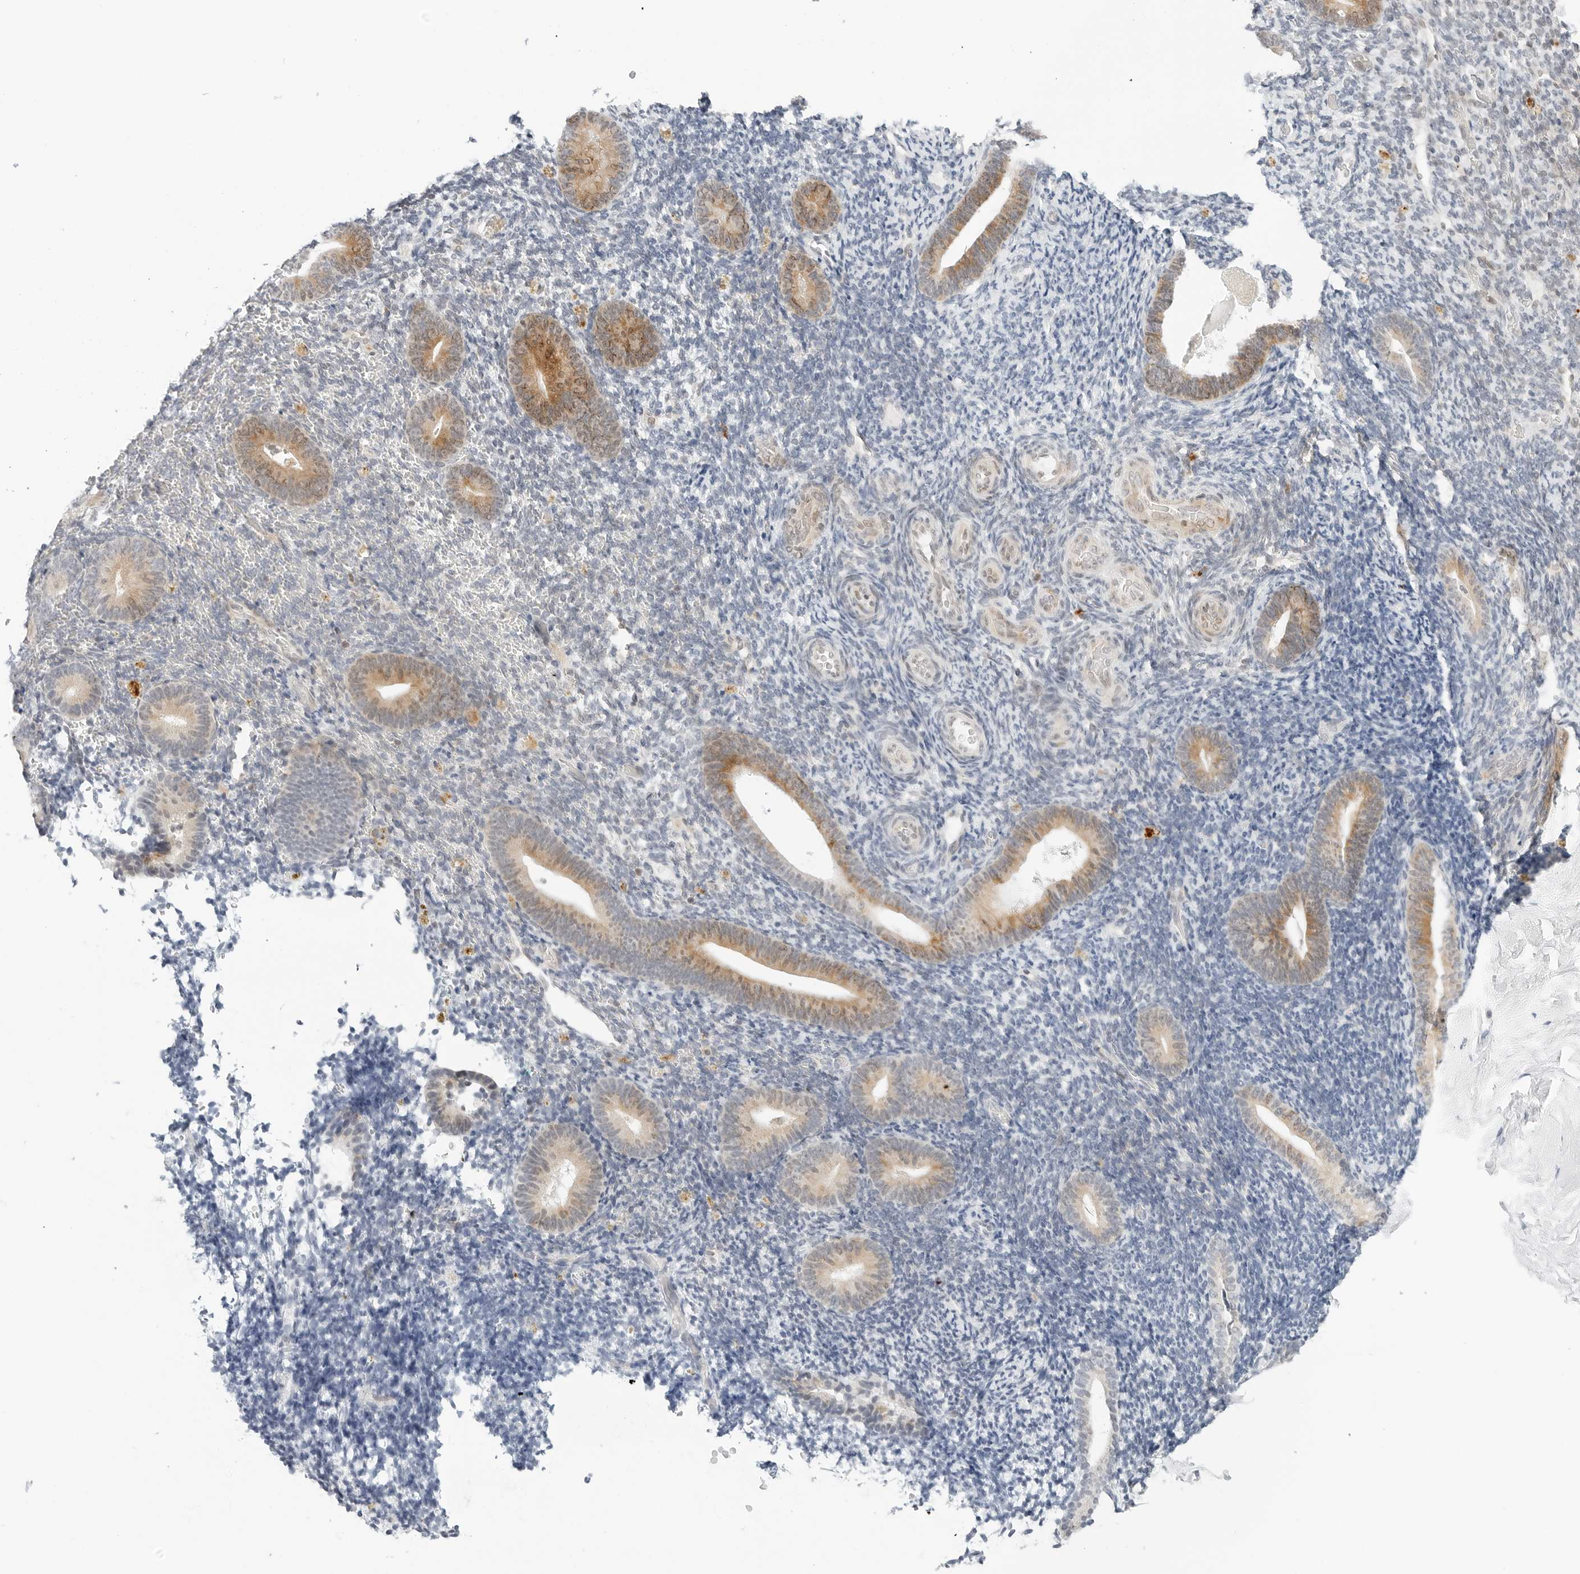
{"staining": {"intensity": "negative", "quantity": "none", "location": "none"}, "tissue": "endometrium", "cell_type": "Cells in endometrial stroma", "image_type": "normal", "snomed": [{"axis": "morphology", "description": "Normal tissue, NOS"}, {"axis": "topography", "description": "Endometrium"}], "caption": "High power microscopy micrograph of an IHC histopathology image of unremarkable endometrium, revealing no significant positivity in cells in endometrial stroma. The staining was performed using DAB to visualize the protein expression in brown, while the nuclei were stained in blue with hematoxylin (Magnification: 20x).", "gene": "PARP10", "patient": {"sex": "female", "age": 51}}